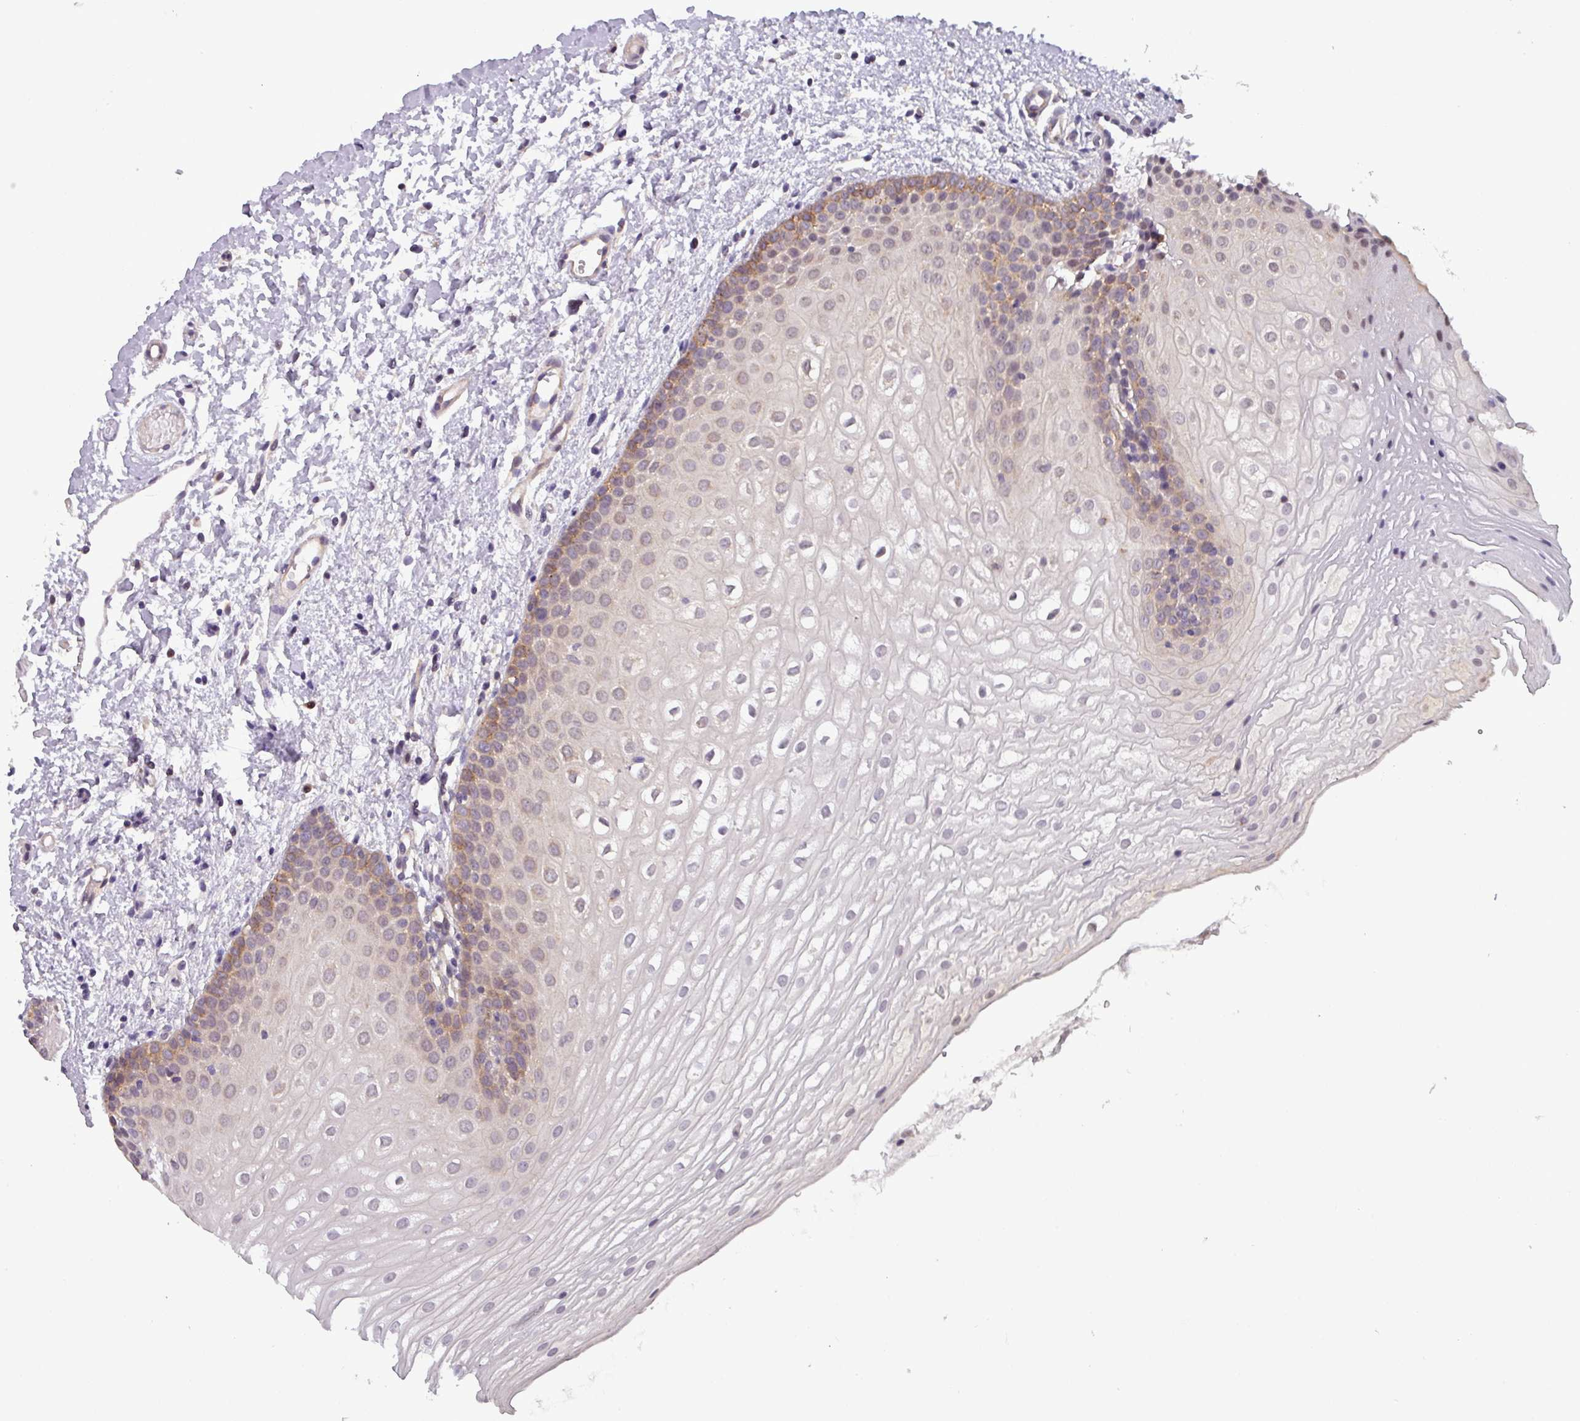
{"staining": {"intensity": "weak", "quantity": "25%-75%", "location": "cytoplasmic/membranous"}, "tissue": "oral mucosa", "cell_type": "Squamous epithelial cells", "image_type": "normal", "snomed": [{"axis": "morphology", "description": "Normal tissue, NOS"}, {"axis": "topography", "description": "Oral tissue"}], "caption": "The histopathology image shows staining of unremarkable oral mucosa, revealing weak cytoplasmic/membranous protein staining (brown color) within squamous epithelial cells.", "gene": "NPFFR1", "patient": {"sex": "female", "age": 54}}